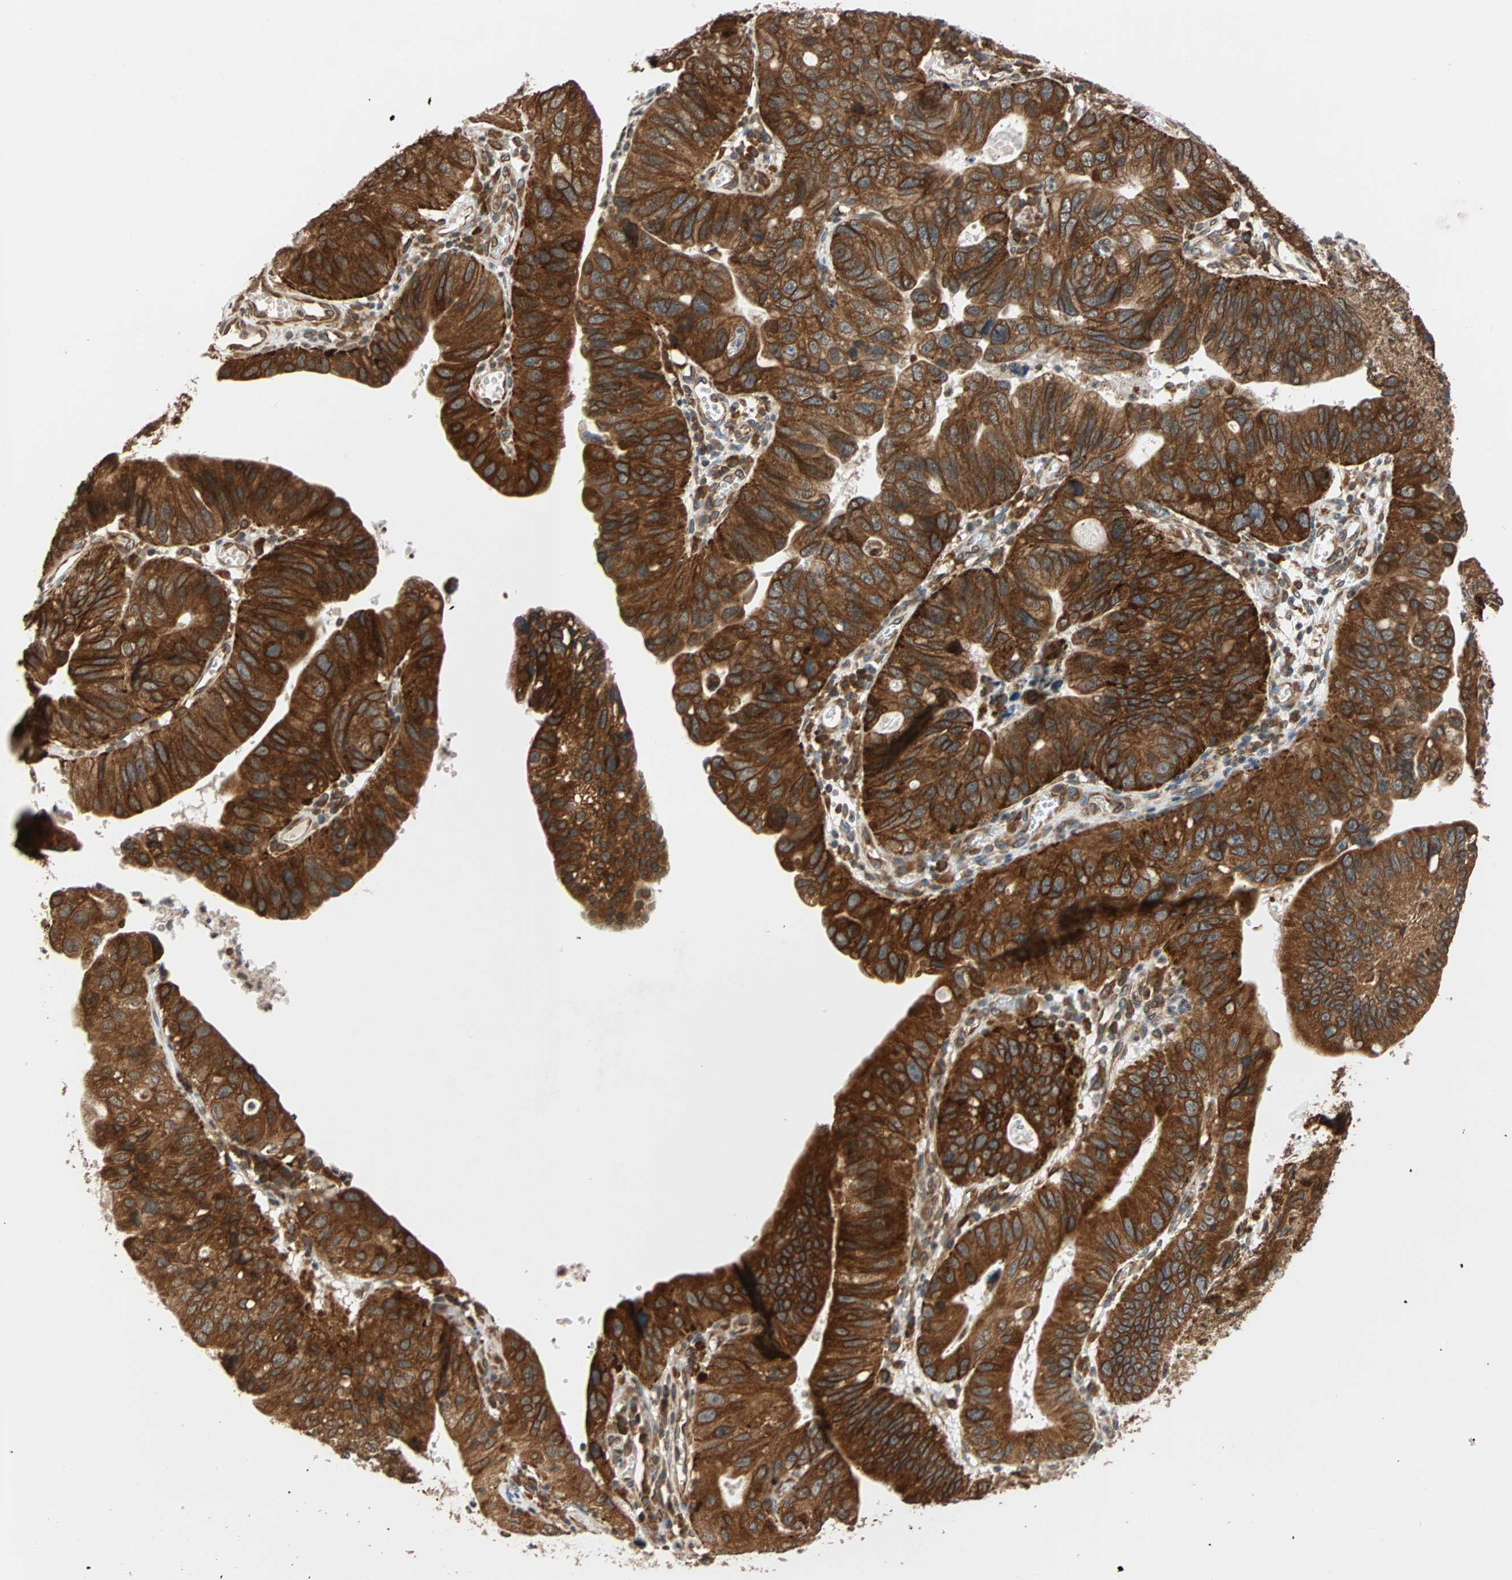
{"staining": {"intensity": "strong", "quantity": ">75%", "location": "cytoplasmic/membranous"}, "tissue": "stomach cancer", "cell_type": "Tumor cells", "image_type": "cancer", "snomed": [{"axis": "morphology", "description": "Adenocarcinoma, NOS"}, {"axis": "topography", "description": "Stomach"}], "caption": "A photomicrograph showing strong cytoplasmic/membranous positivity in about >75% of tumor cells in stomach cancer (adenocarcinoma), as visualized by brown immunohistochemical staining.", "gene": "AUP1", "patient": {"sex": "male", "age": 59}}